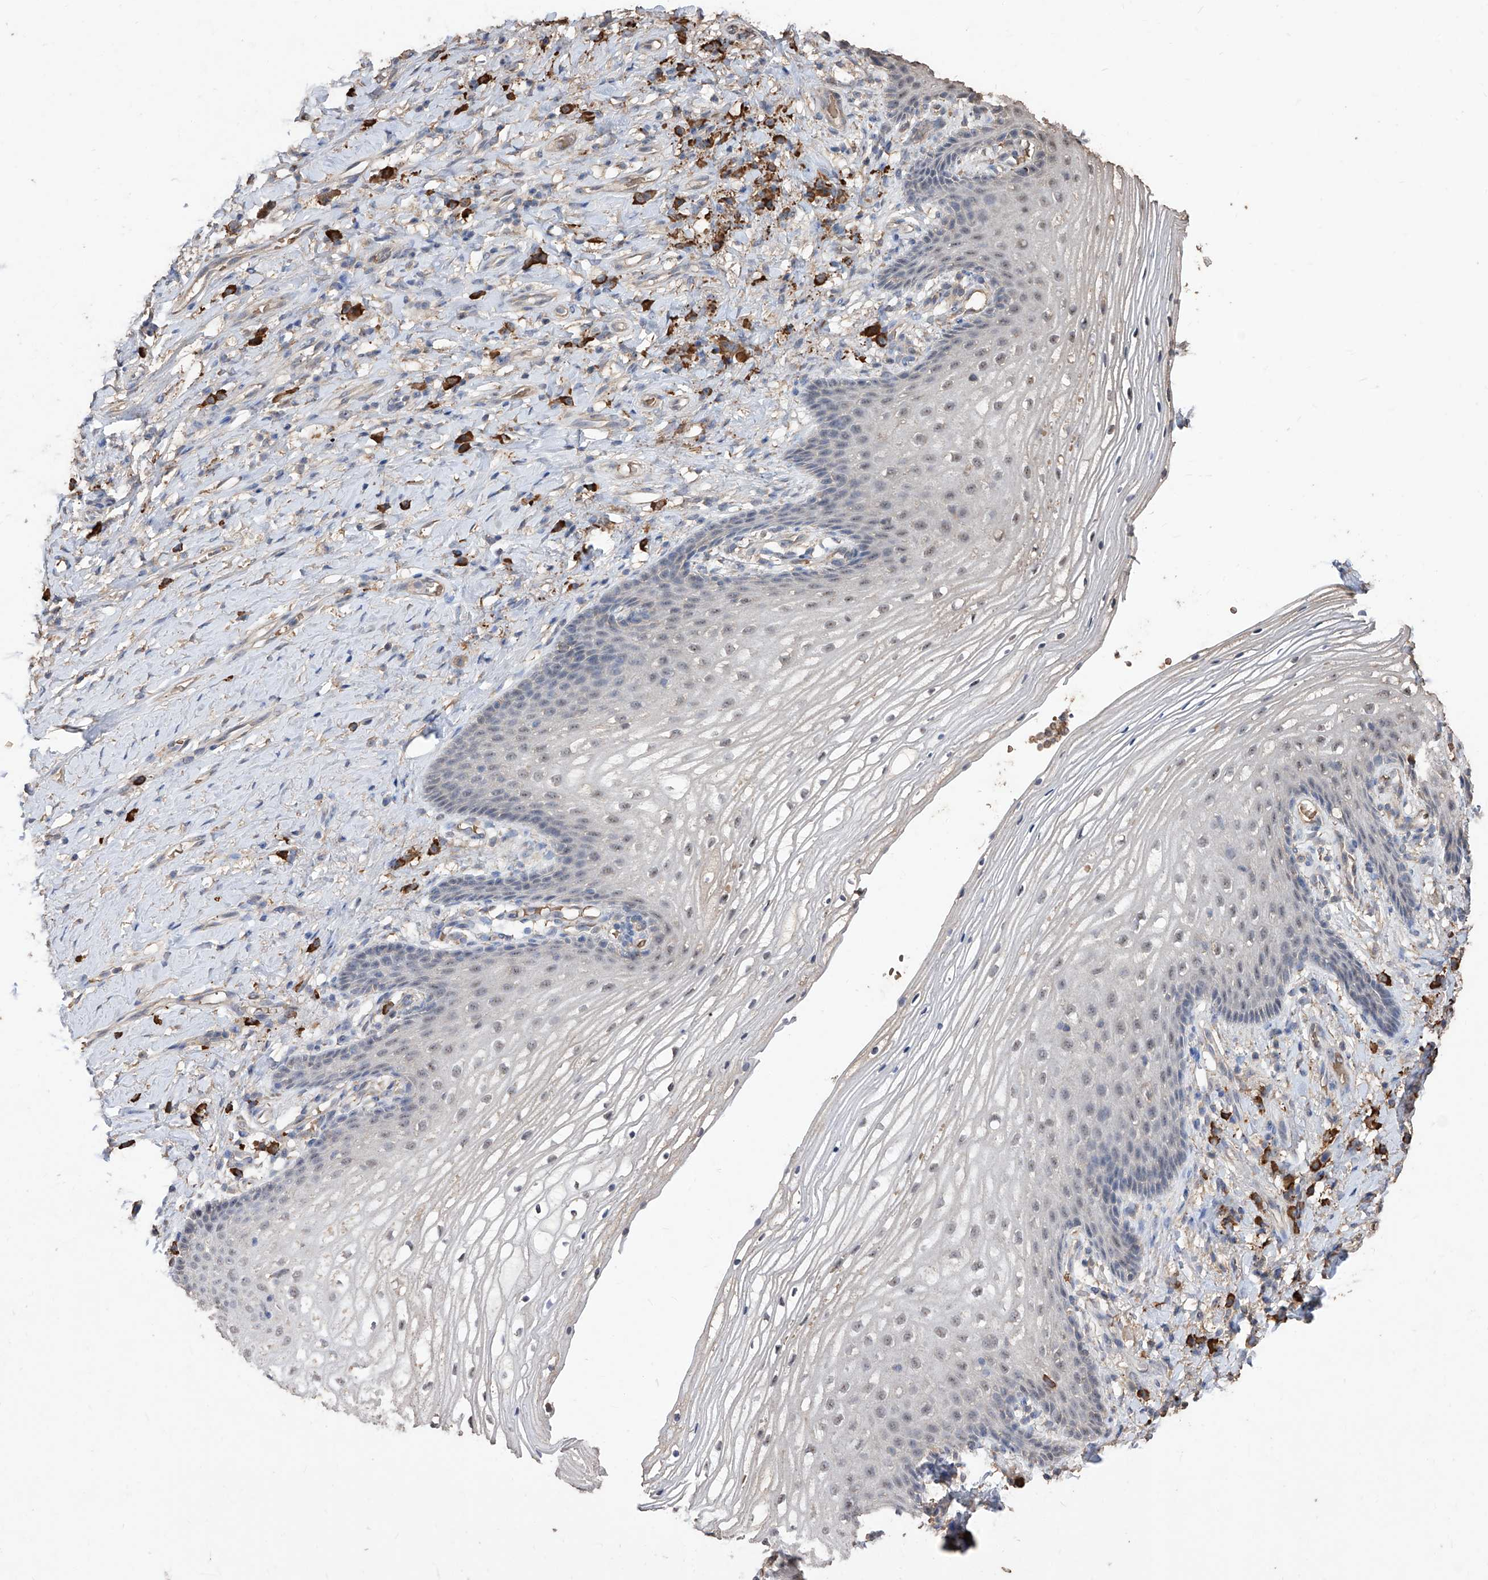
{"staining": {"intensity": "weak", "quantity": "<25%", "location": "nuclear"}, "tissue": "vagina", "cell_type": "Squamous epithelial cells", "image_type": "normal", "snomed": [{"axis": "morphology", "description": "Normal tissue, NOS"}, {"axis": "topography", "description": "Vagina"}], "caption": "The photomicrograph shows no significant staining in squamous epithelial cells of vagina.", "gene": "EML1", "patient": {"sex": "female", "age": 60}}